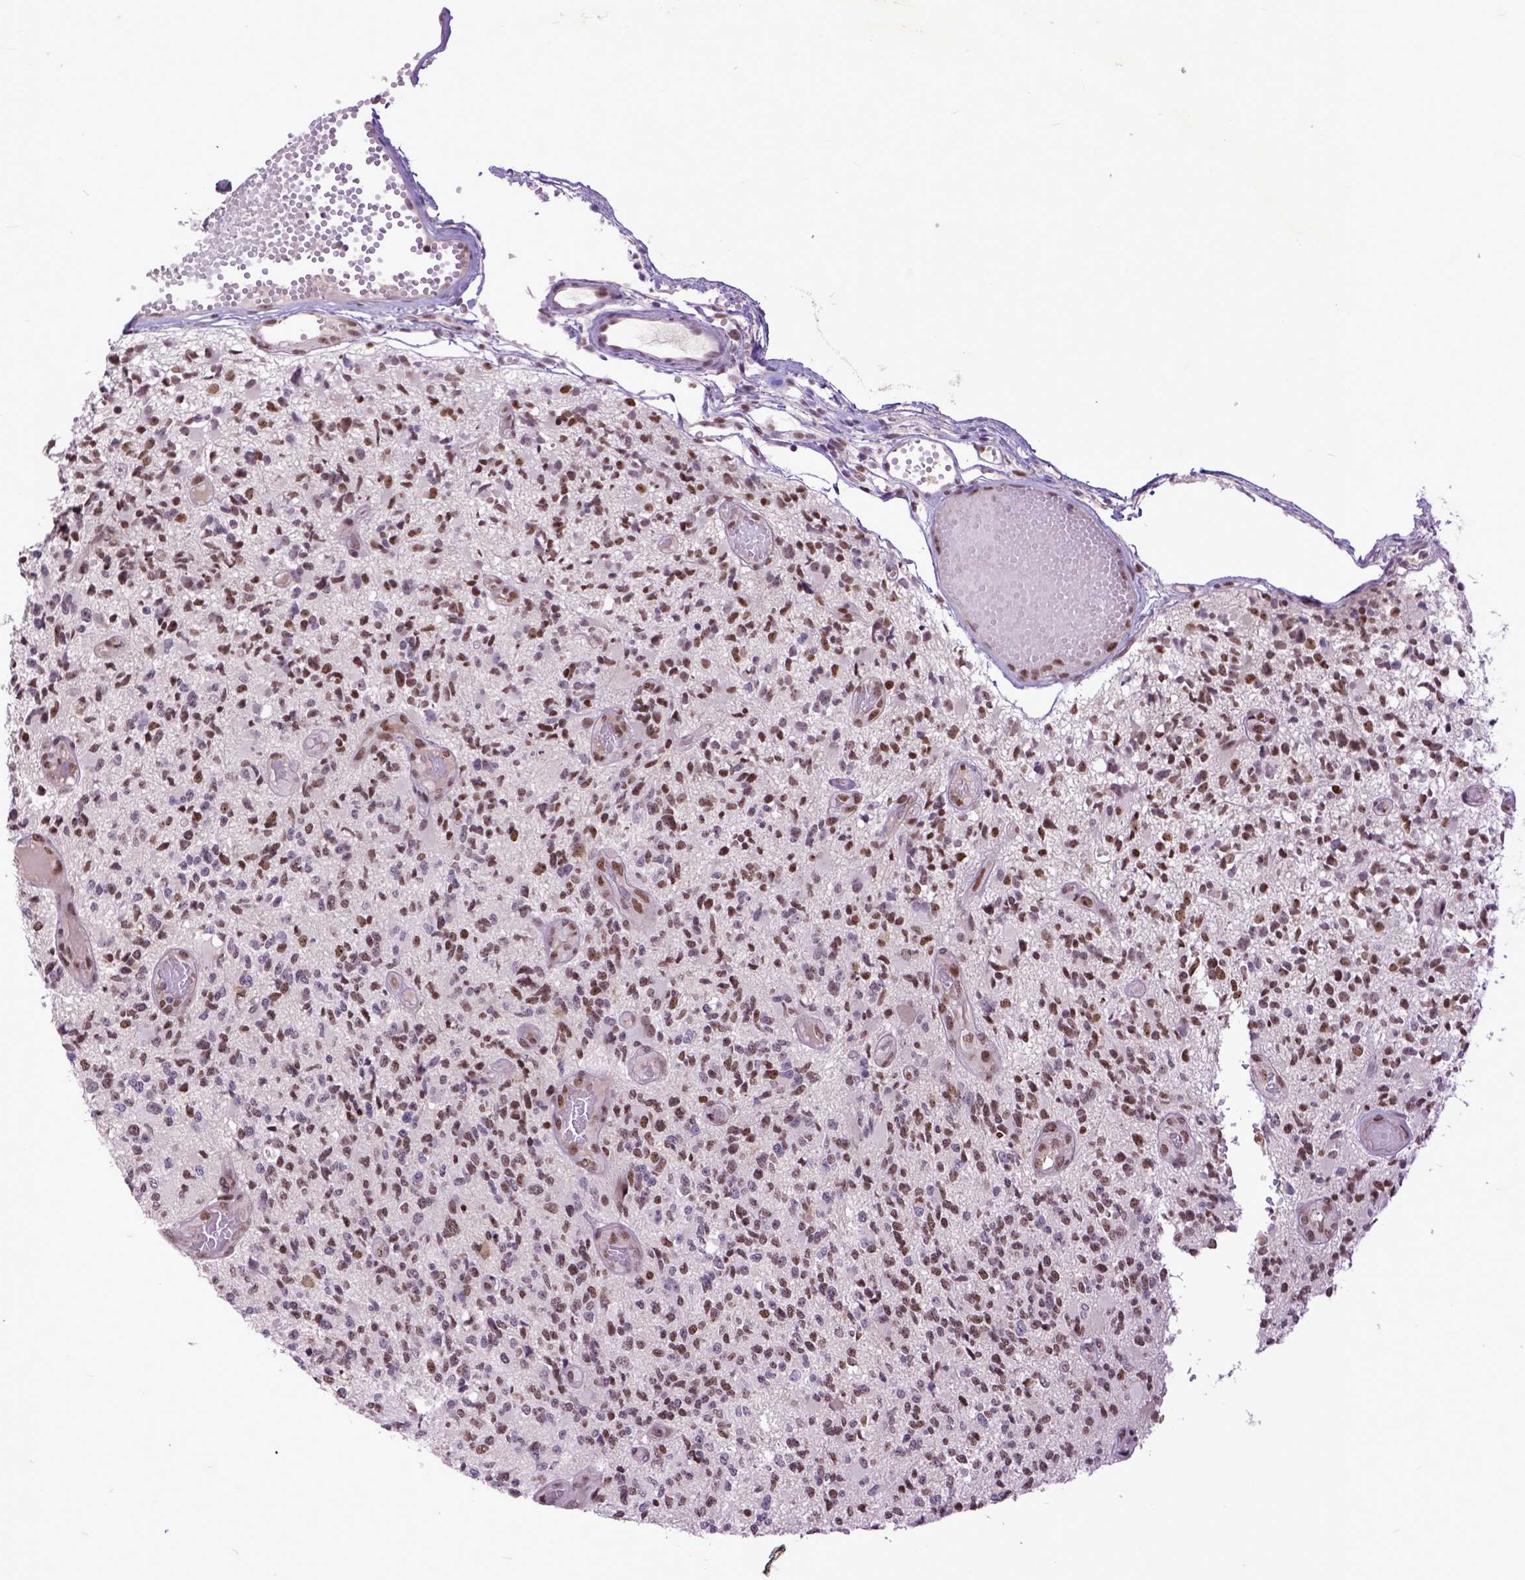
{"staining": {"intensity": "moderate", "quantity": ">75%", "location": "nuclear"}, "tissue": "glioma", "cell_type": "Tumor cells", "image_type": "cancer", "snomed": [{"axis": "morphology", "description": "Glioma, malignant, High grade"}, {"axis": "topography", "description": "Brain"}], "caption": "This micrograph demonstrates malignant glioma (high-grade) stained with IHC to label a protein in brown. The nuclear of tumor cells show moderate positivity for the protein. Nuclei are counter-stained blue.", "gene": "RCC2", "patient": {"sex": "female", "age": 63}}